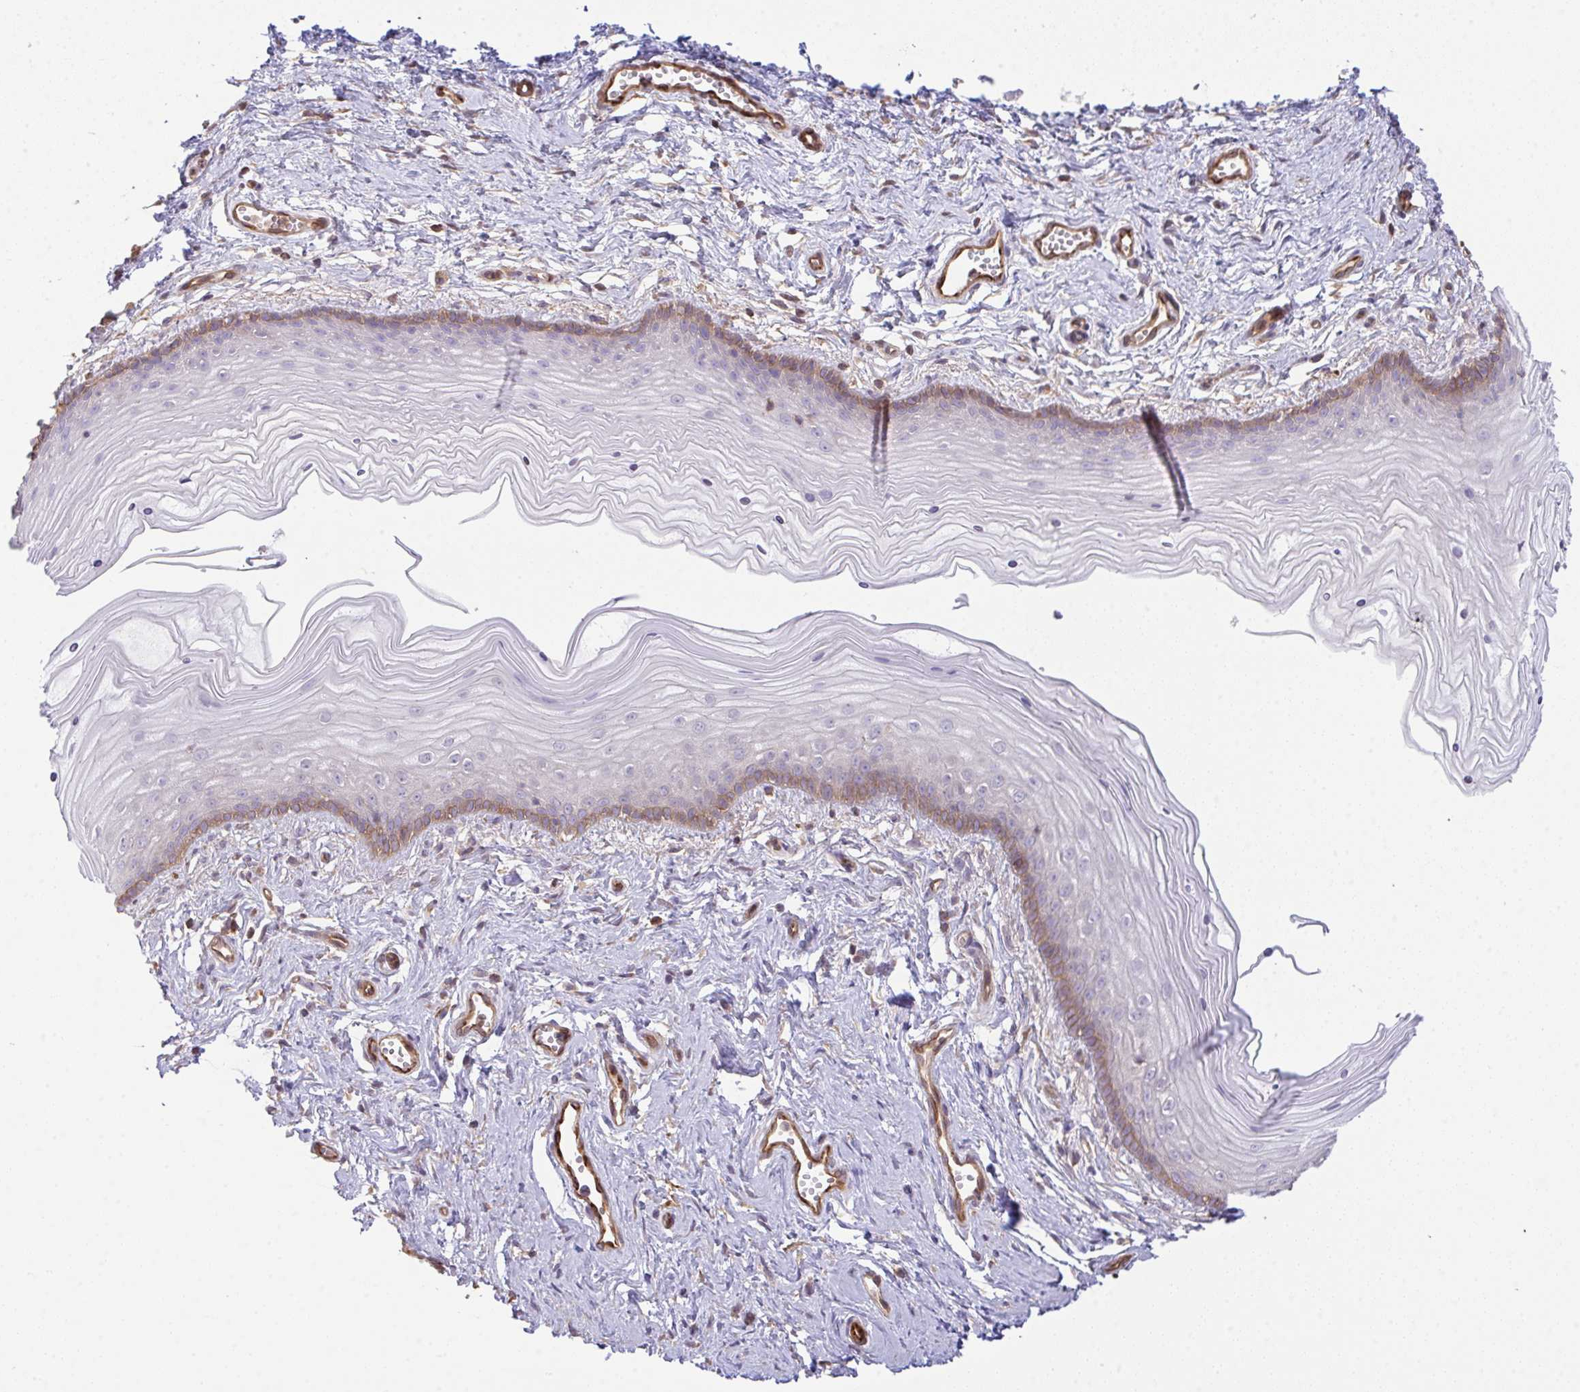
{"staining": {"intensity": "moderate", "quantity": "<25%", "location": "cytoplasmic/membranous"}, "tissue": "vagina", "cell_type": "Squamous epithelial cells", "image_type": "normal", "snomed": [{"axis": "morphology", "description": "Normal tissue, NOS"}, {"axis": "topography", "description": "Vagina"}], "caption": "An immunohistochemistry image of normal tissue is shown. Protein staining in brown highlights moderate cytoplasmic/membranous positivity in vagina within squamous epithelial cells.", "gene": "TMEM229A", "patient": {"sex": "female", "age": 38}}